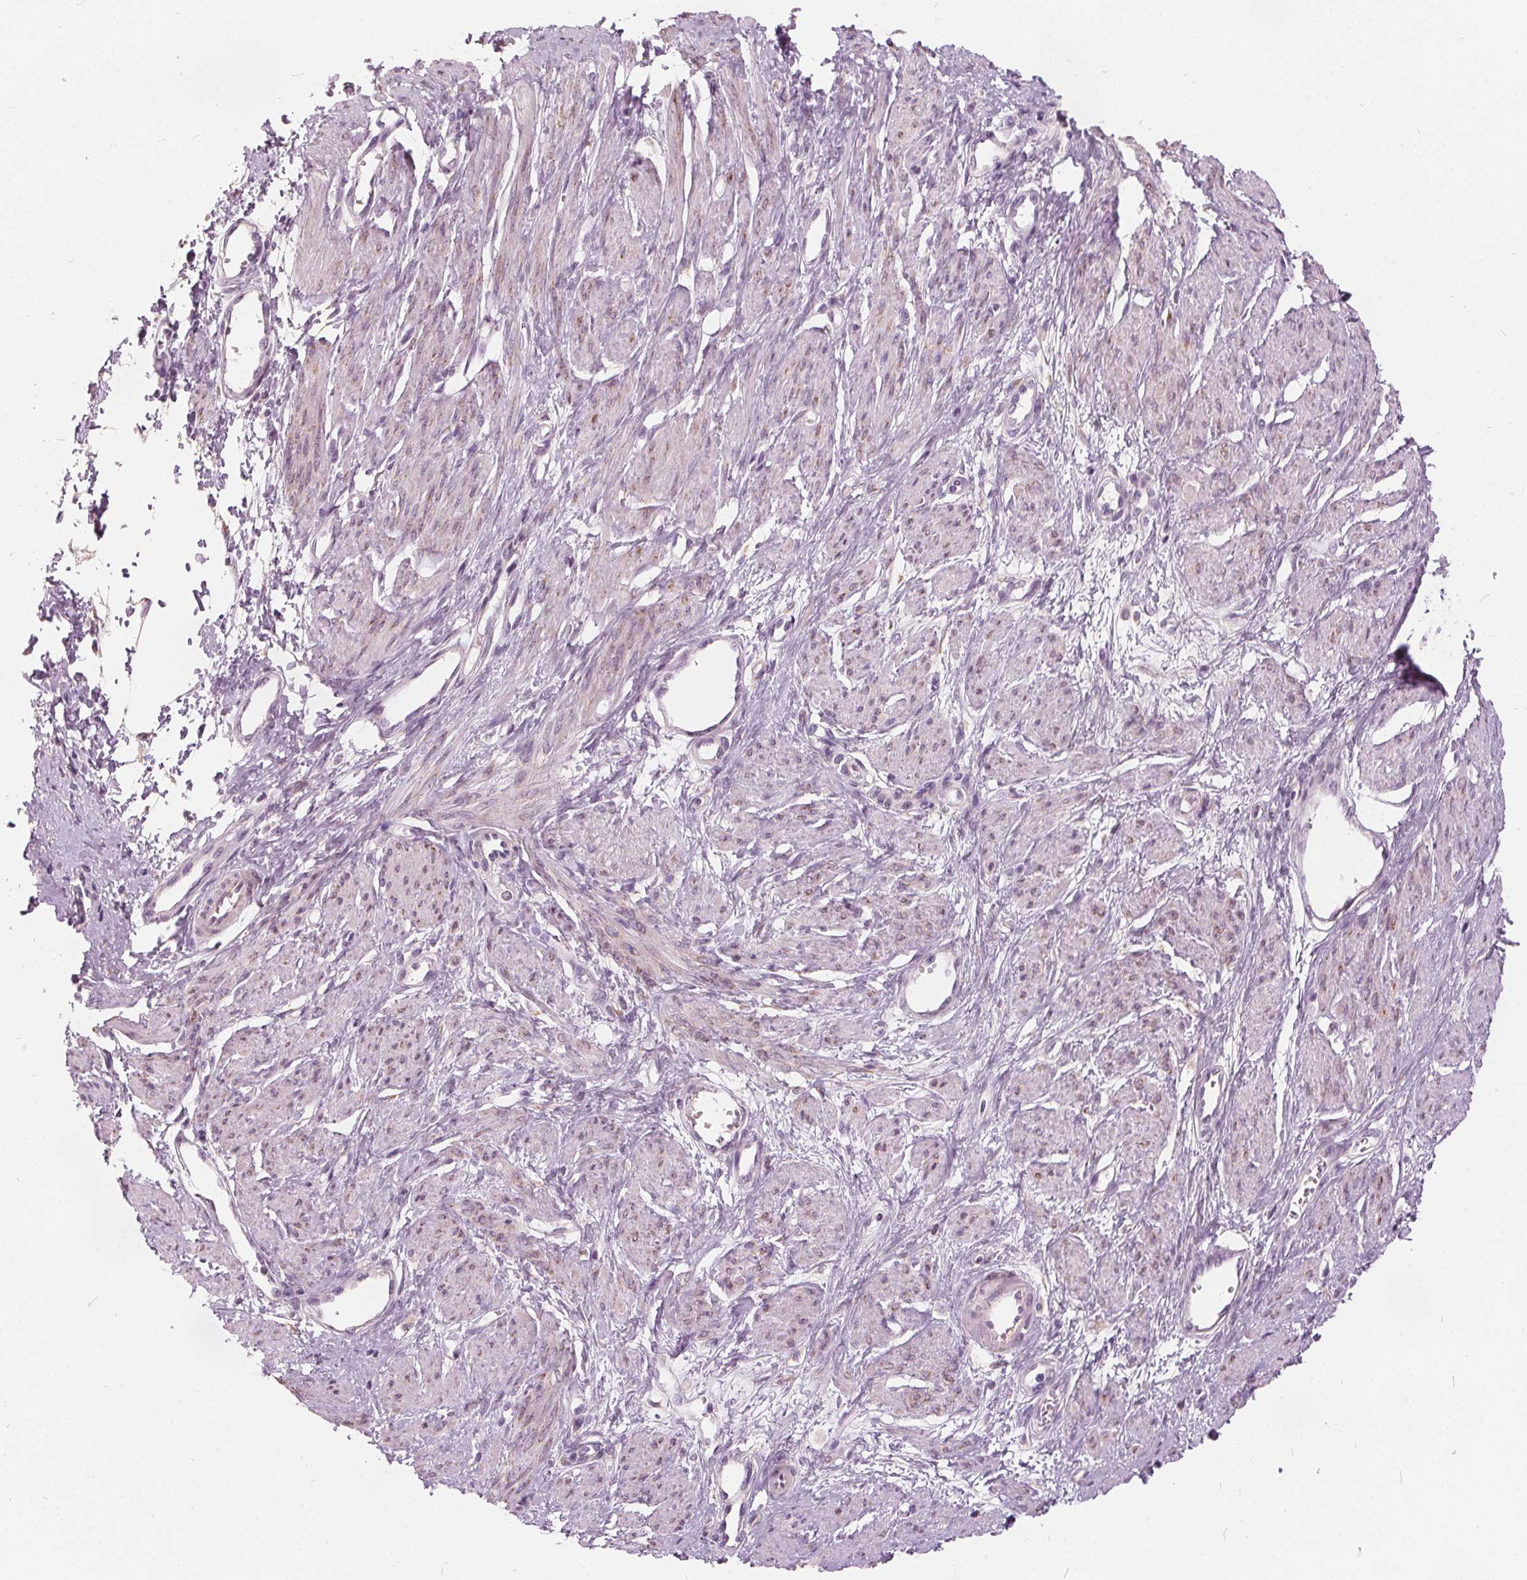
{"staining": {"intensity": "moderate", "quantity": "<25%", "location": "cytoplasmic/membranous"}, "tissue": "smooth muscle", "cell_type": "Smooth muscle cells", "image_type": "normal", "snomed": [{"axis": "morphology", "description": "Normal tissue, NOS"}, {"axis": "topography", "description": "Smooth muscle"}, {"axis": "topography", "description": "Uterus"}], "caption": "Immunohistochemistry (IHC) (DAB (3,3'-diaminobenzidine)) staining of benign human smooth muscle reveals moderate cytoplasmic/membranous protein expression in approximately <25% of smooth muscle cells.", "gene": "ACOX2", "patient": {"sex": "female", "age": 39}}